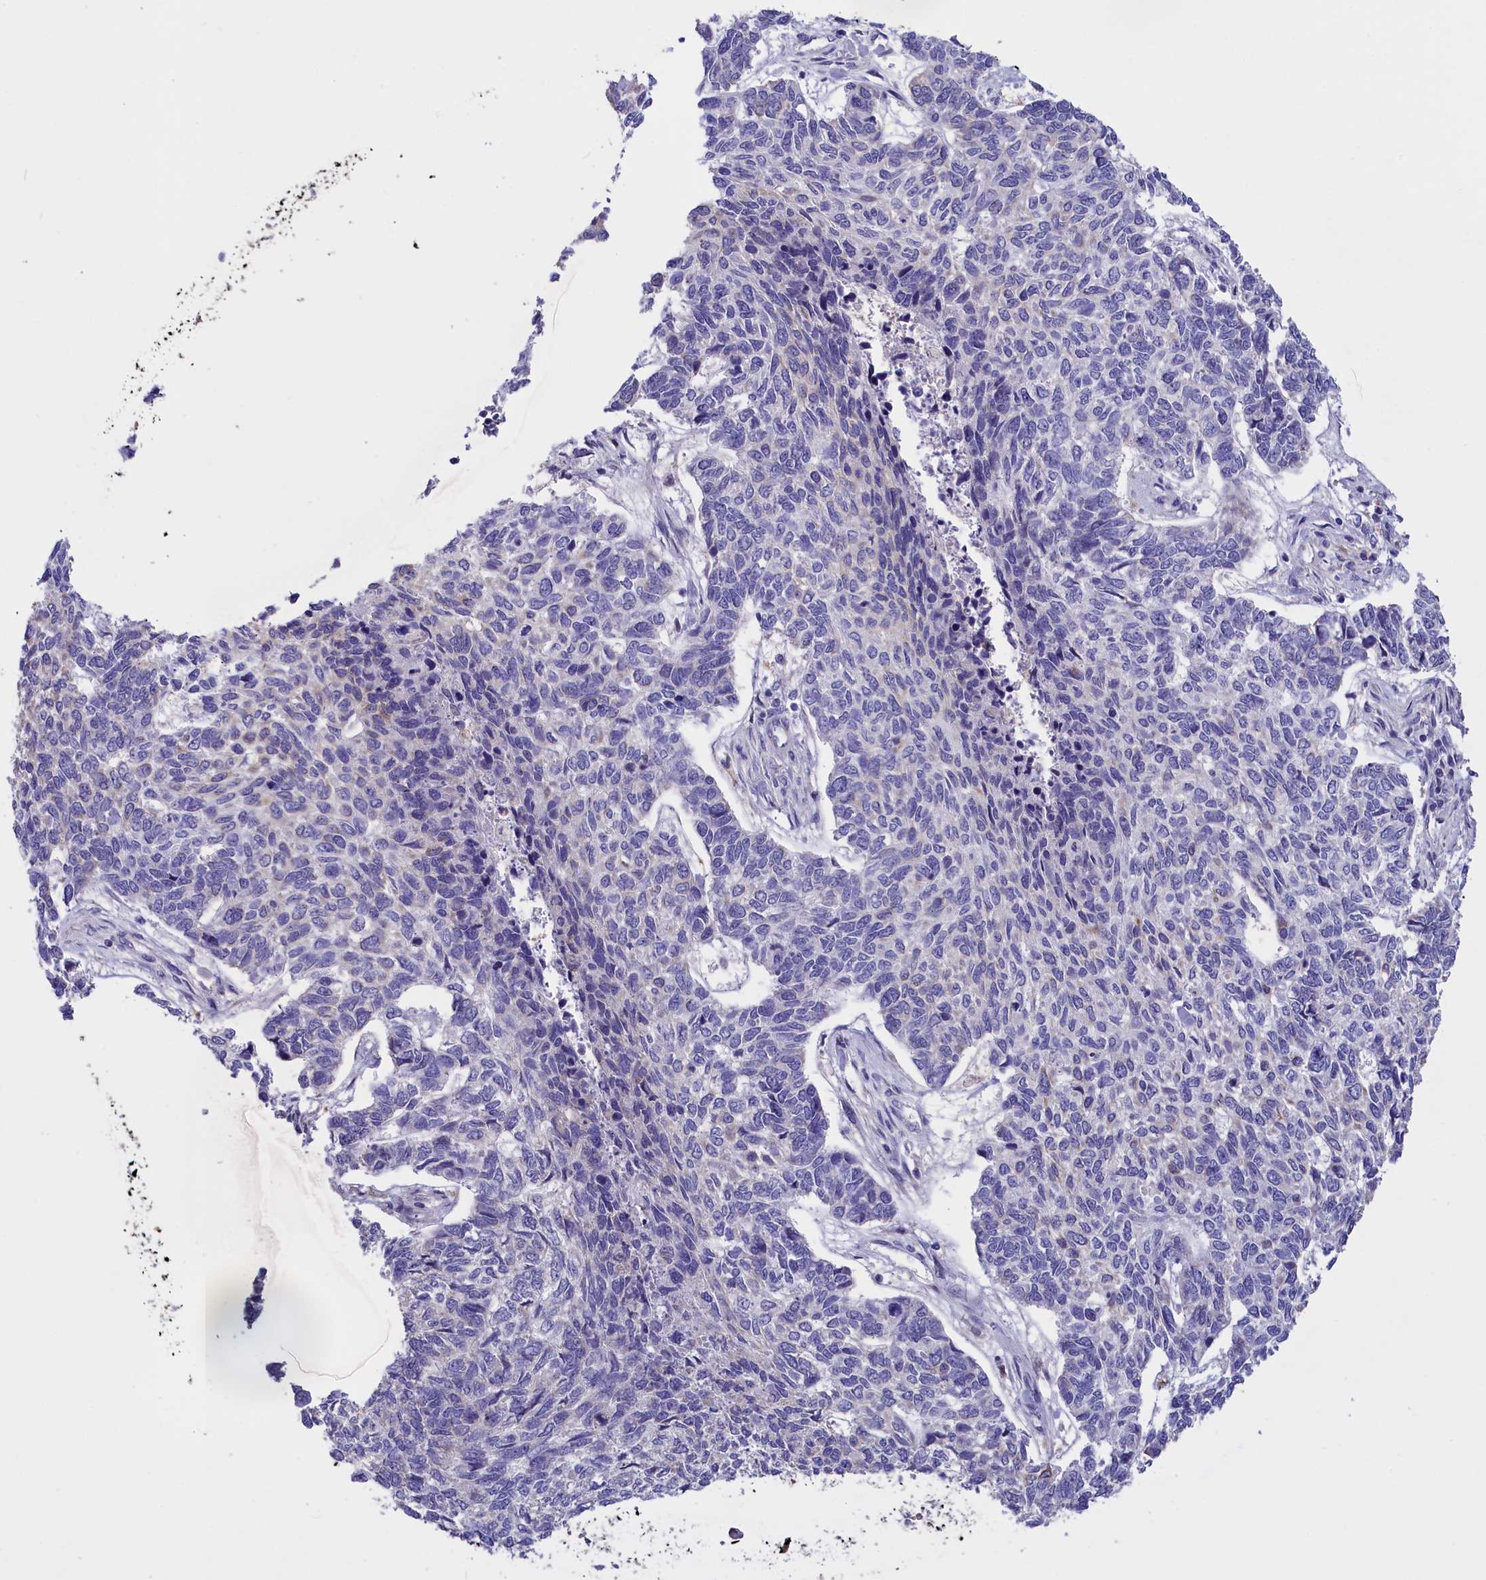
{"staining": {"intensity": "negative", "quantity": "none", "location": "none"}, "tissue": "skin cancer", "cell_type": "Tumor cells", "image_type": "cancer", "snomed": [{"axis": "morphology", "description": "Basal cell carcinoma"}, {"axis": "topography", "description": "Skin"}], "caption": "This micrograph is of skin basal cell carcinoma stained with IHC to label a protein in brown with the nuclei are counter-stained blue. There is no positivity in tumor cells.", "gene": "CYP2U1", "patient": {"sex": "female", "age": 65}}